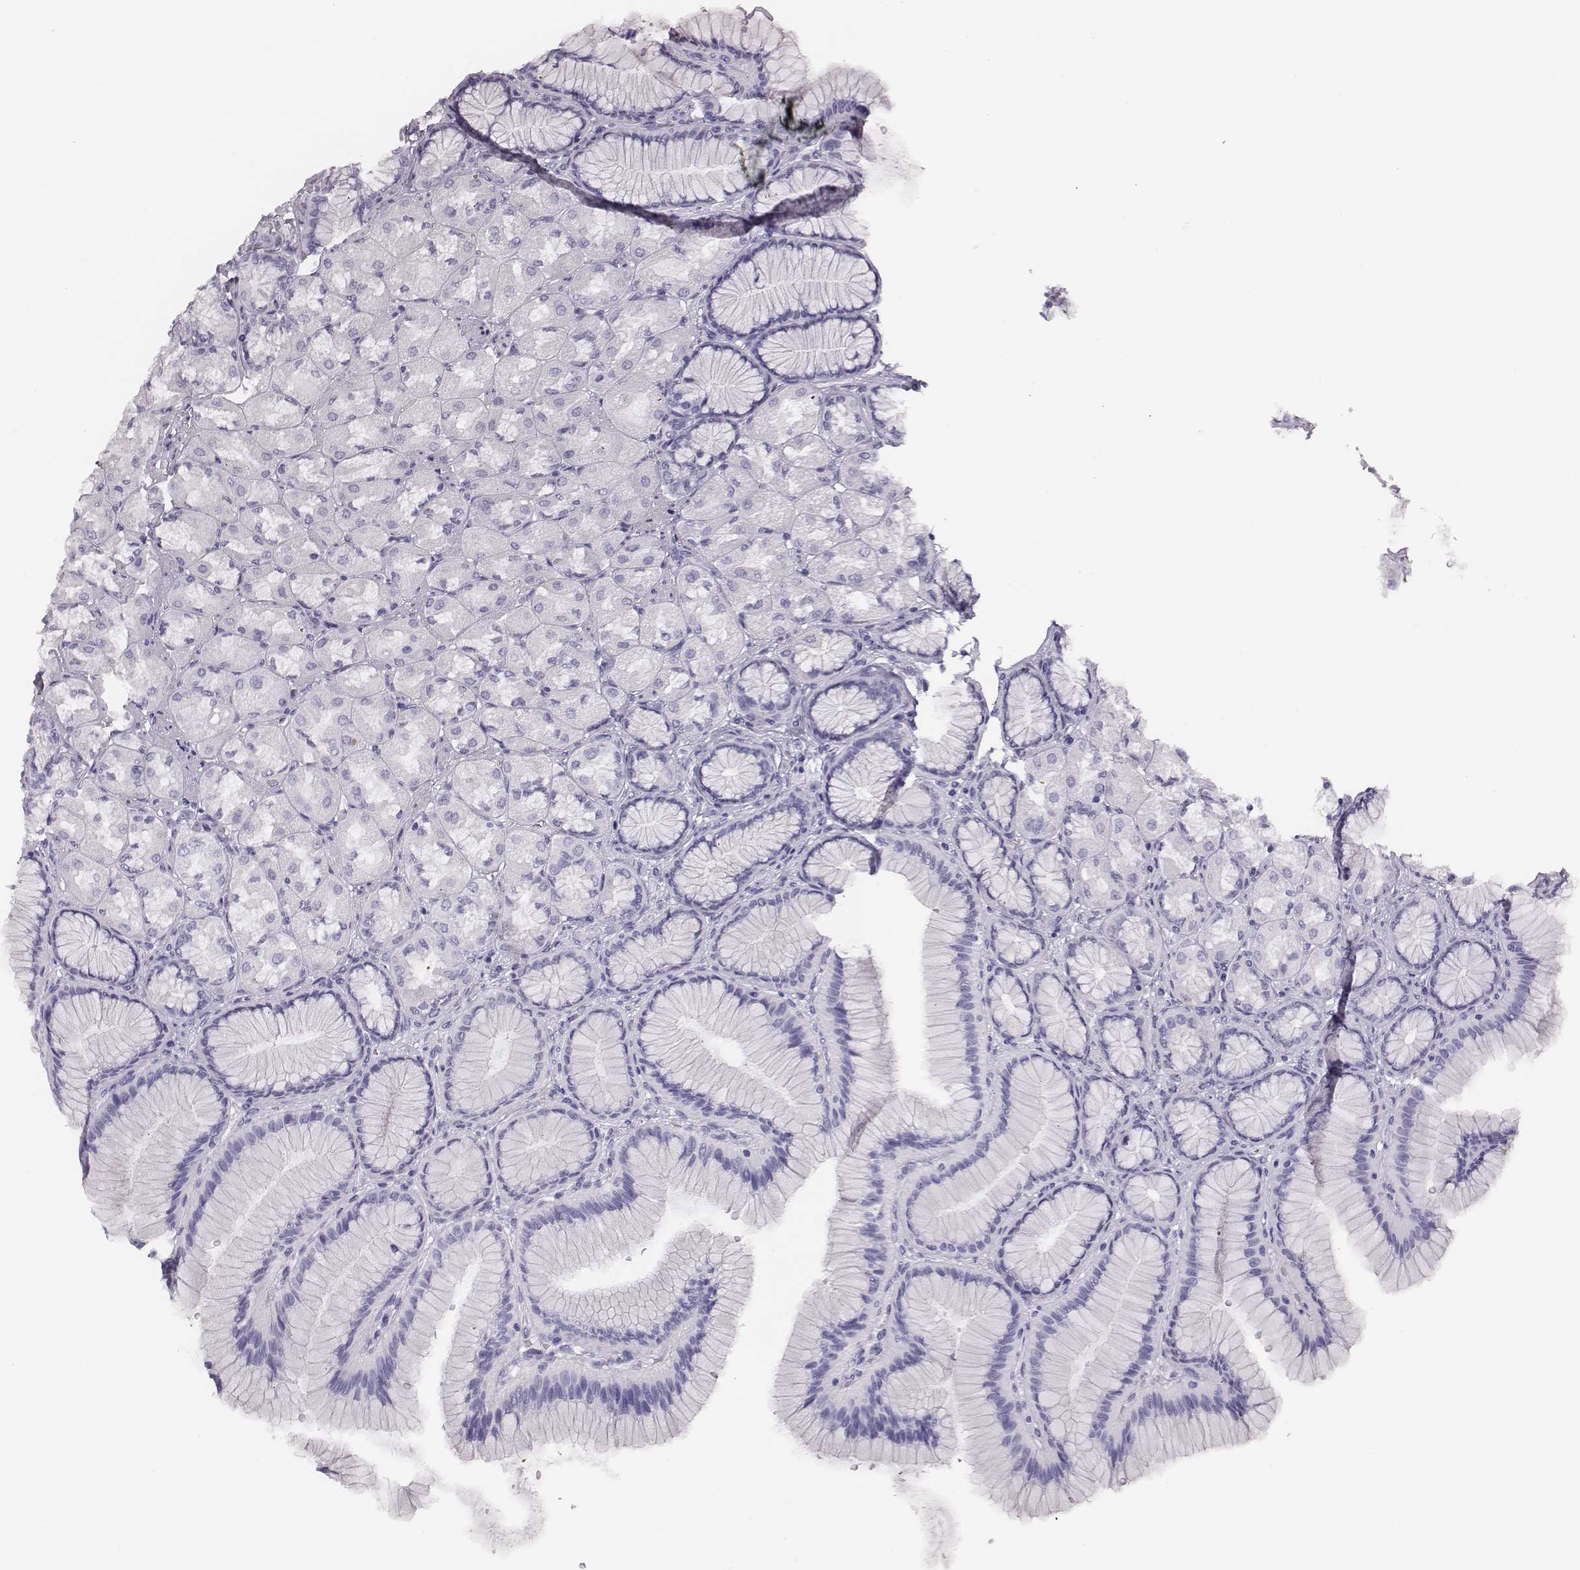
{"staining": {"intensity": "negative", "quantity": "none", "location": "none"}, "tissue": "stomach", "cell_type": "Glandular cells", "image_type": "normal", "snomed": [{"axis": "morphology", "description": "Normal tissue, NOS"}, {"axis": "morphology", "description": "Adenocarcinoma, NOS"}, {"axis": "morphology", "description": "Adenocarcinoma, High grade"}, {"axis": "topography", "description": "Stomach, upper"}, {"axis": "topography", "description": "Stomach"}], "caption": "An immunohistochemistry micrograph of unremarkable stomach is shown. There is no staining in glandular cells of stomach.", "gene": "H1", "patient": {"sex": "female", "age": 65}}